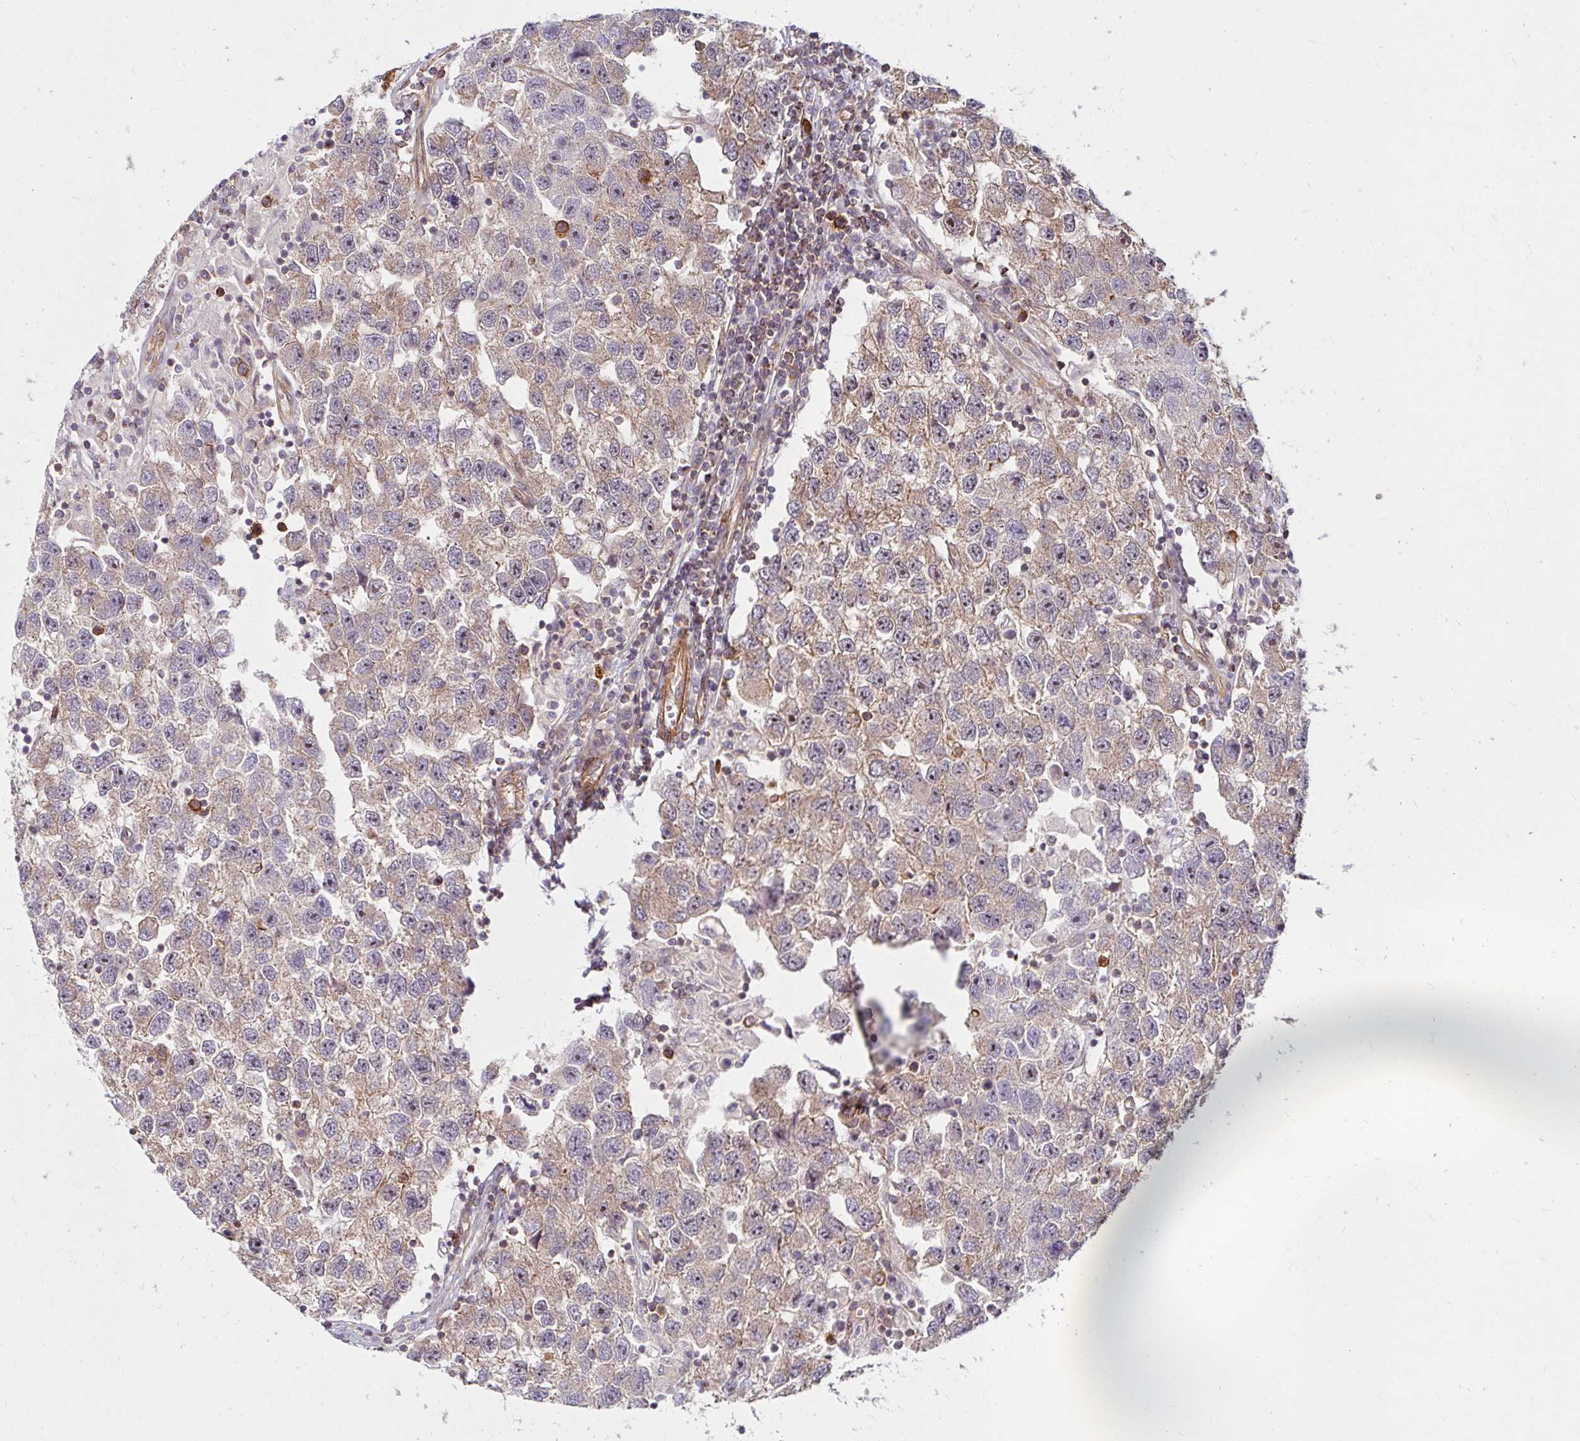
{"staining": {"intensity": "weak", "quantity": ">75%", "location": "cytoplasmic/membranous"}, "tissue": "testis cancer", "cell_type": "Tumor cells", "image_type": "cancer", "snomed": [{"axis": "morphology", "description": "Seminoma, NOS"}, {"axis": "topography", "description": "Testis"}], "caption": "Protein expression analysis of testis seminoma demonstrates weak cytoplasmic/membranous positivity in about >75% of tumor cells.", "gene": "BTF3", "patient": {"sex": "male", "age": 26}}